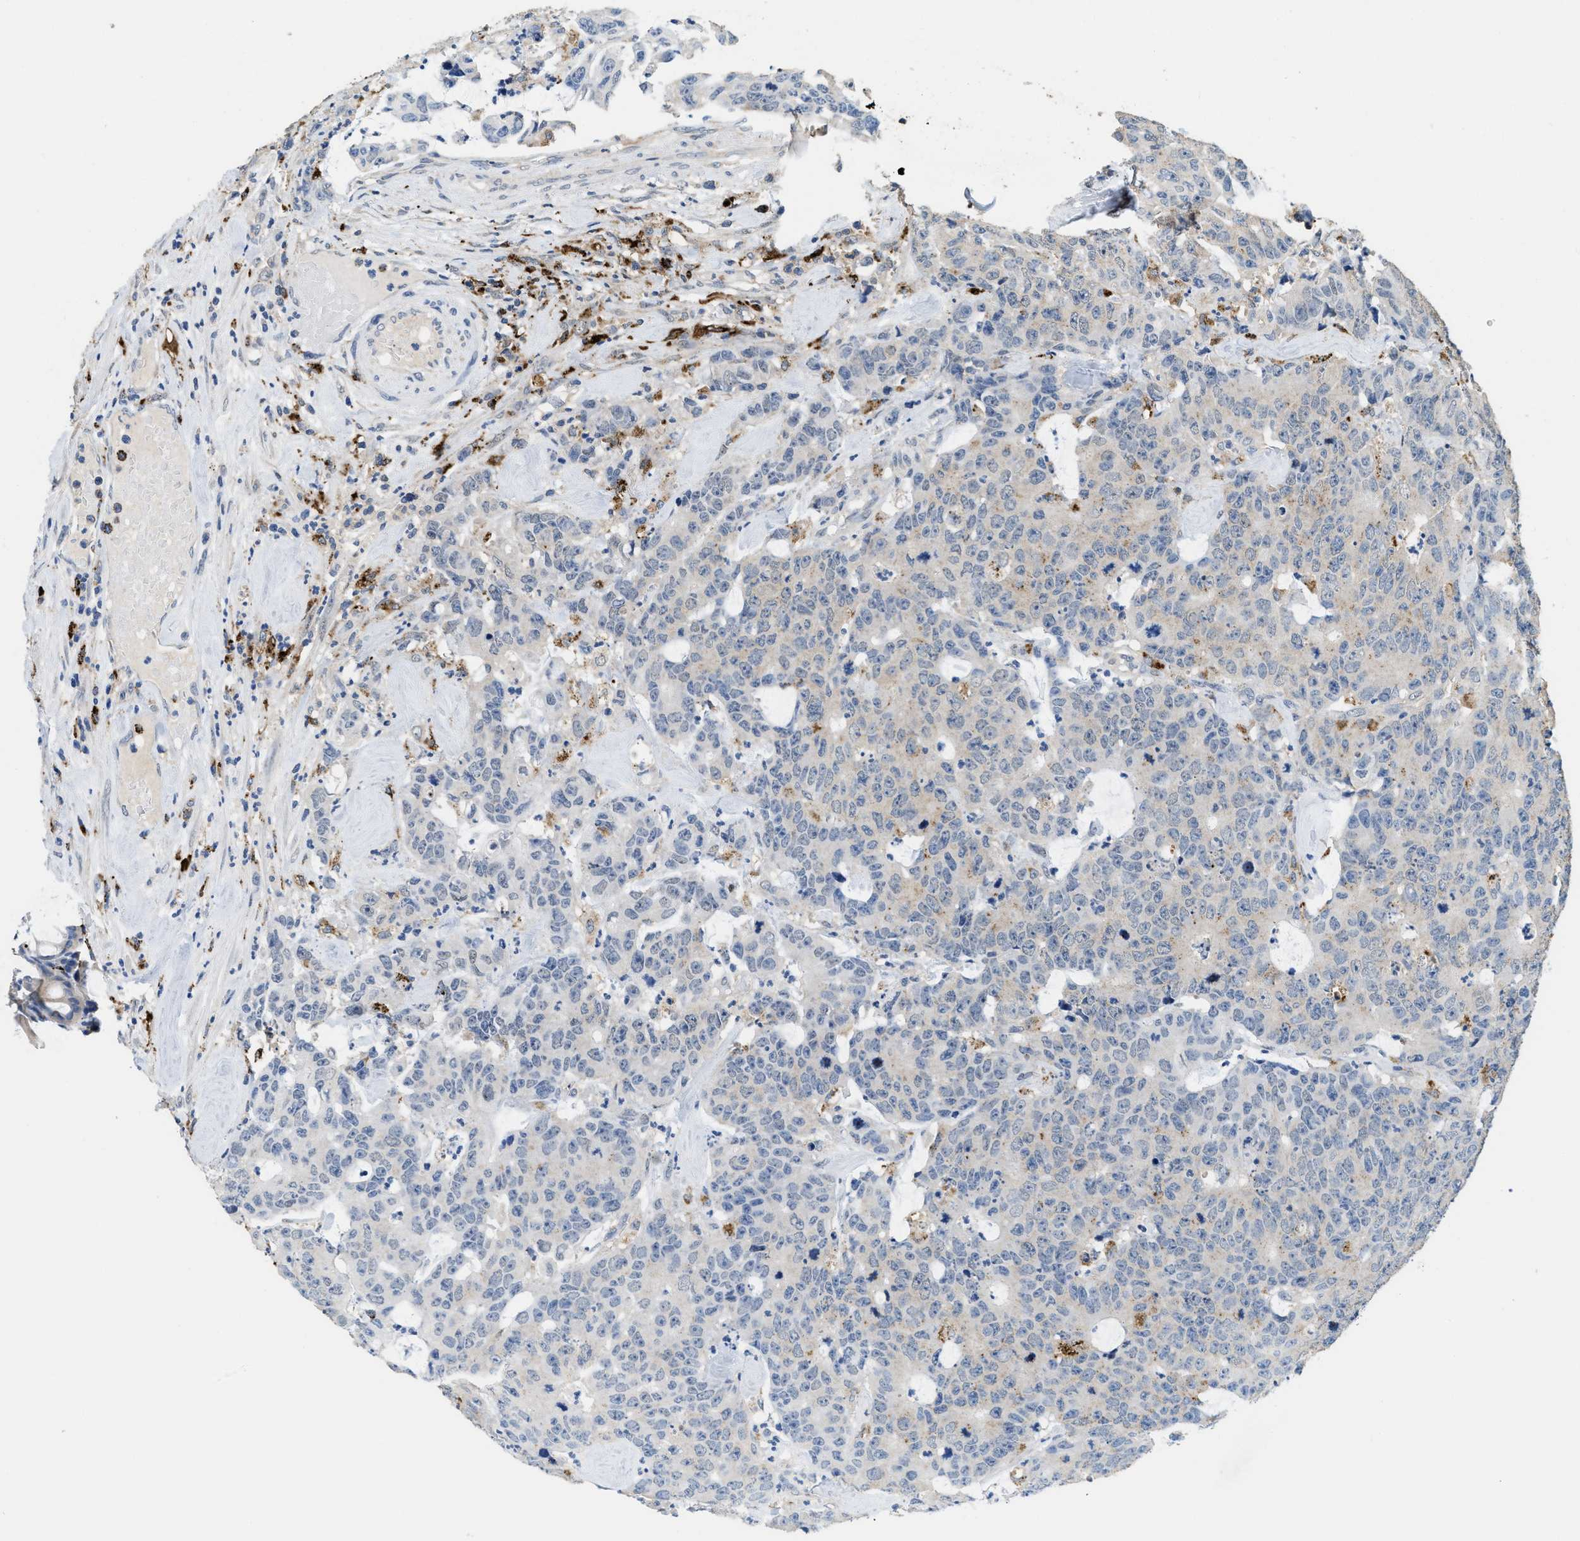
{"staining": {"intensity": "weak", "quantity": "<25%", "location": "cytoplasmic/membranous"}, "tissue": "colorectal cancer", "cell_type": "Tumor cells", "image_type": "cancer", "snomed": [{"axis": "morphology", "description": "Adenocarcinoma, NOS"}, {"axis": "topography", "description": "Colon"}], "caption": "Protein analysis of colorectal cancer reveals no significant positivity in tumor cells.", "gene": "BMPR2", "patient": {"sex": "female", "age": 86}}